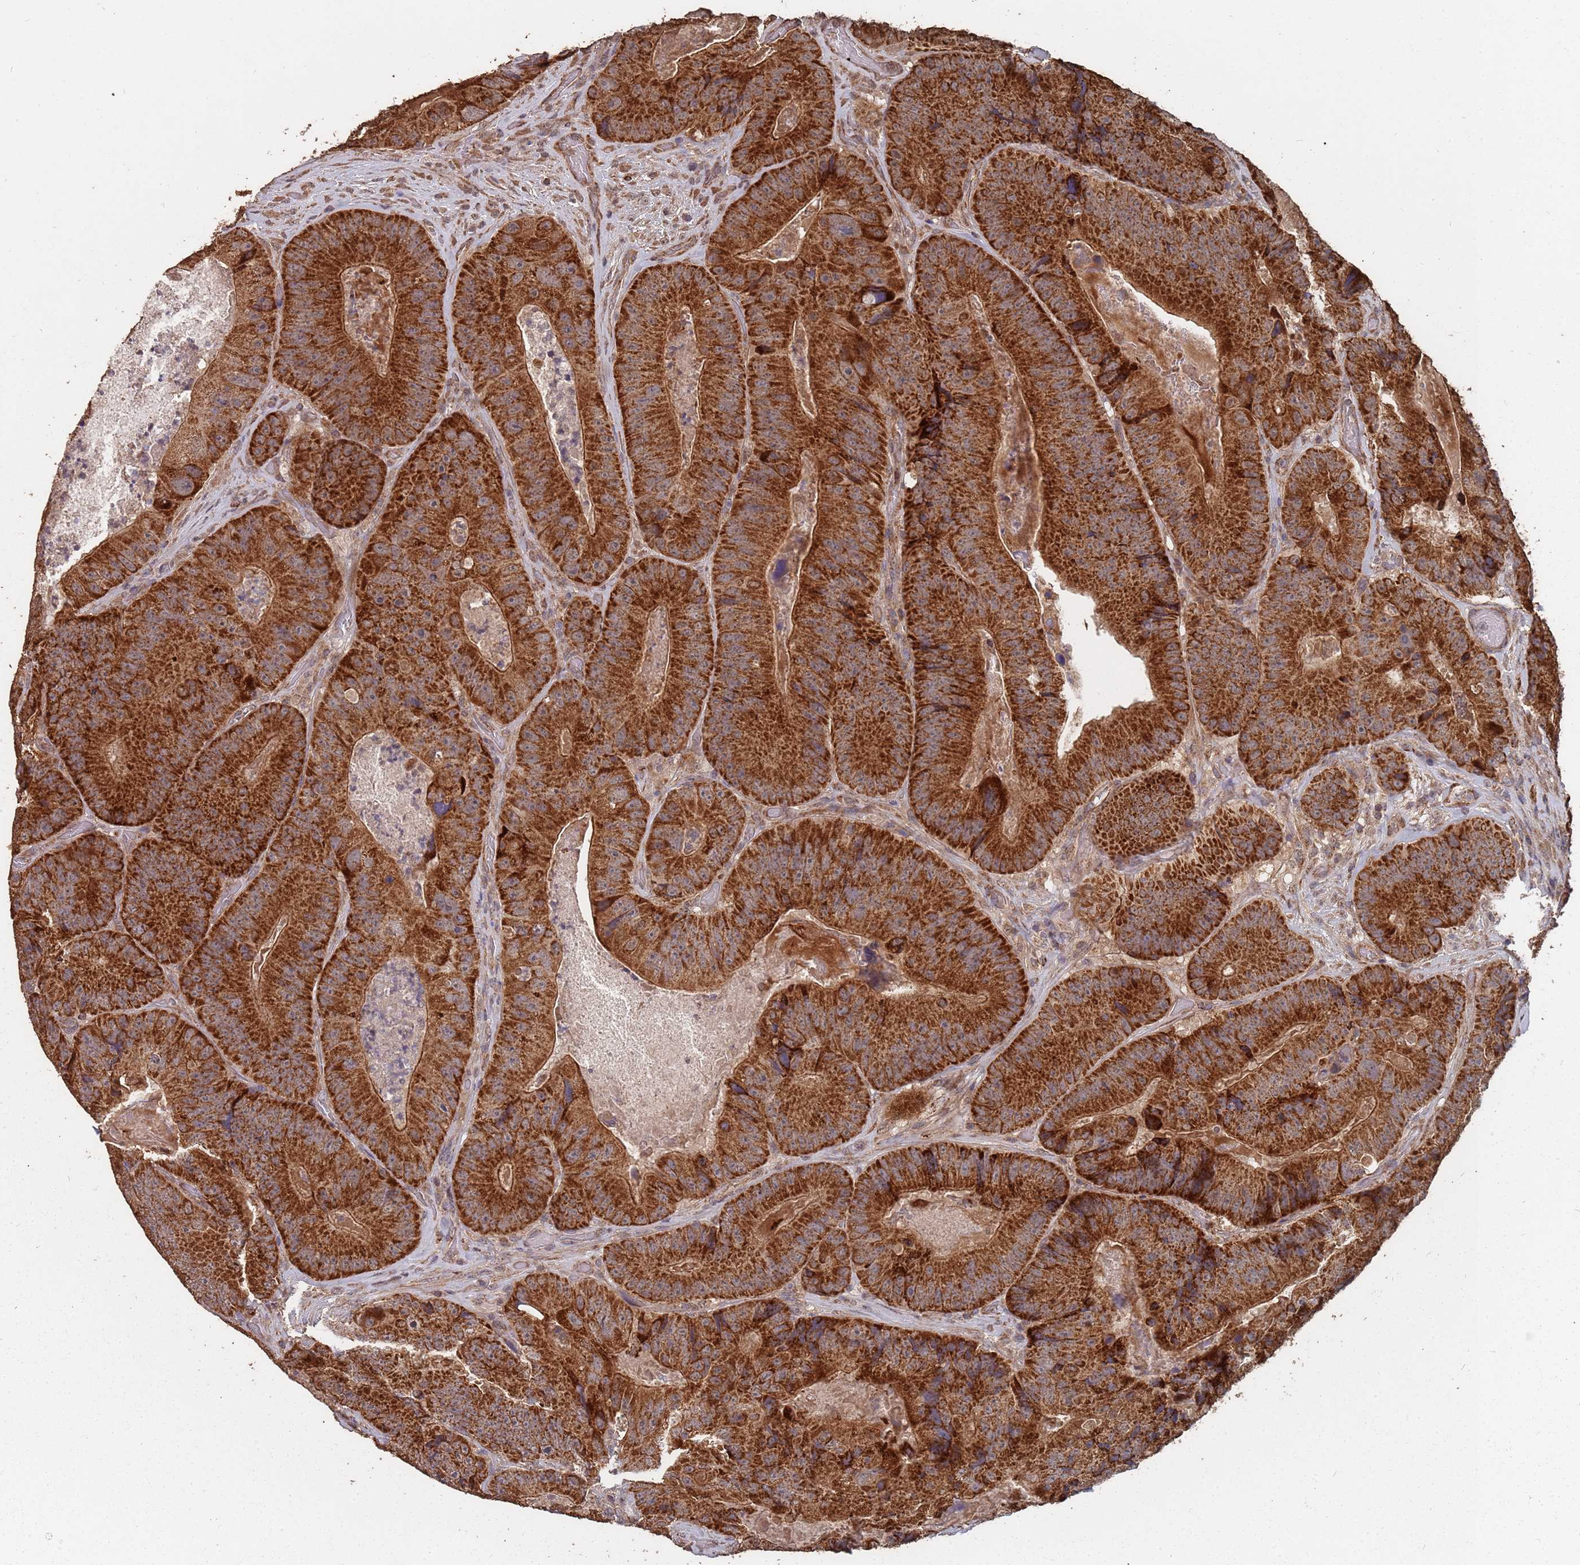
{"staining": {"intensity": "strong", "quantity": ">75%", "location": "cytoplasmic/membranous"}, "tissue": "colorectal cancer", "cell_type": "Tumor cells", "image_type": "cancer", "snomed": [{"axis": "morphology", "description": "Adenocarcinoma, NOS"}, {"axis": "topography", "description": "Colon"}], "caption": "Tumor cells demonstrate high levels of strong cytoplasmic/membranous staining in about >75% of cells in colorectal adenocarcinoma.", "gene": "PRORP", "patient": {"sex": "female", "age": 86}}